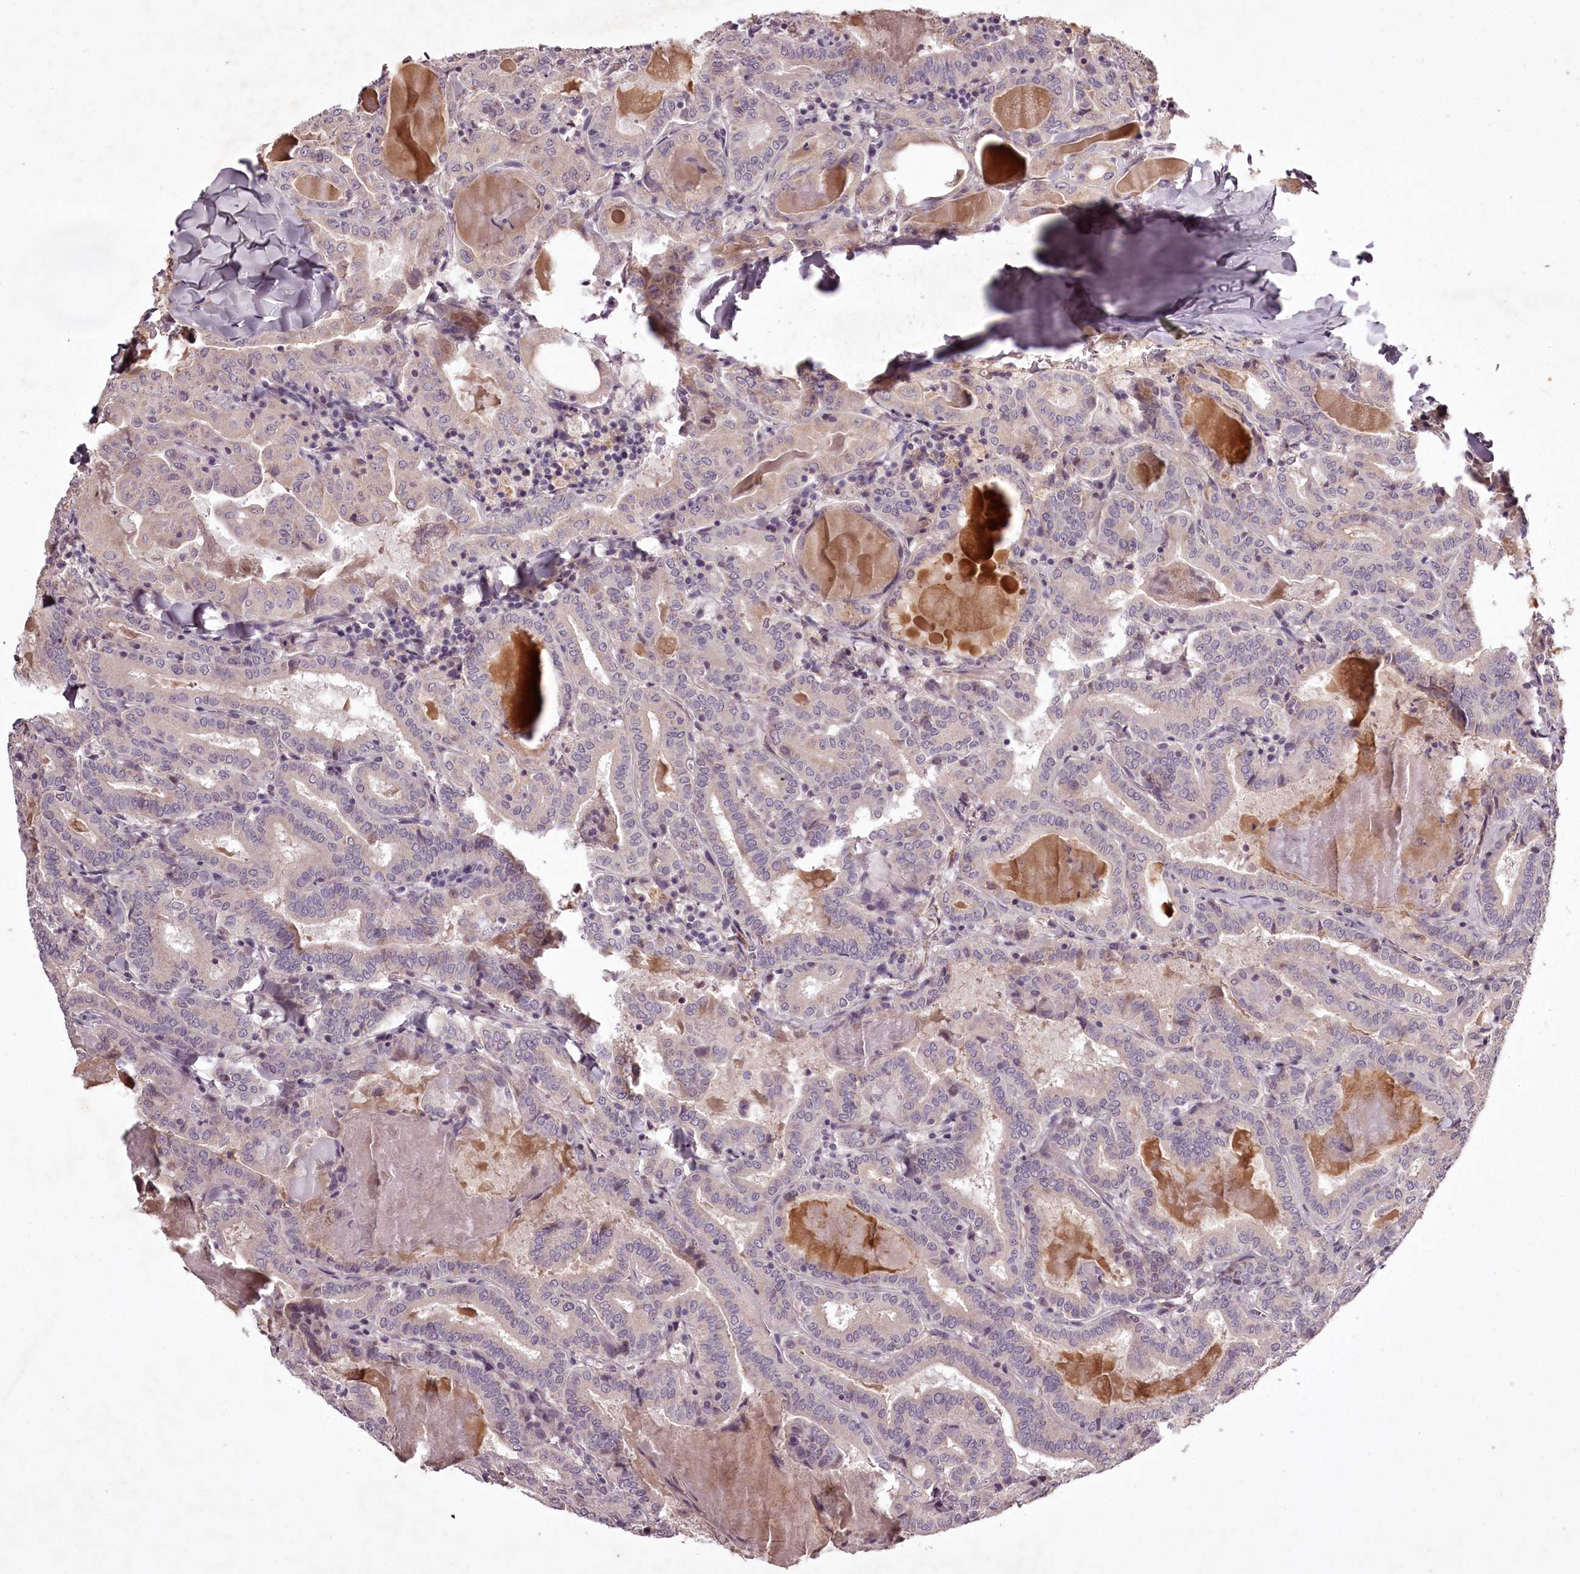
{"staining": {"intensity": "negative", "quantity": "none", "location": "none"}, "tissue": "thyroid cancer", "cell_type": "Tumor cells", "image_type": "cancer", "snomed": [{"axis": "morphology", "description": "Papillary adenocarcinoma, NOS"}, {"axis": "topography", "description": "Thyroid gland"}], "caption": "Papillary adenocarcinoma (thyroid) was stained to show a protein in brown. There is no significant positivity in tumor cells.", "gene": "RBMXL2", "patient": {"sex": "female", "age": 72}}